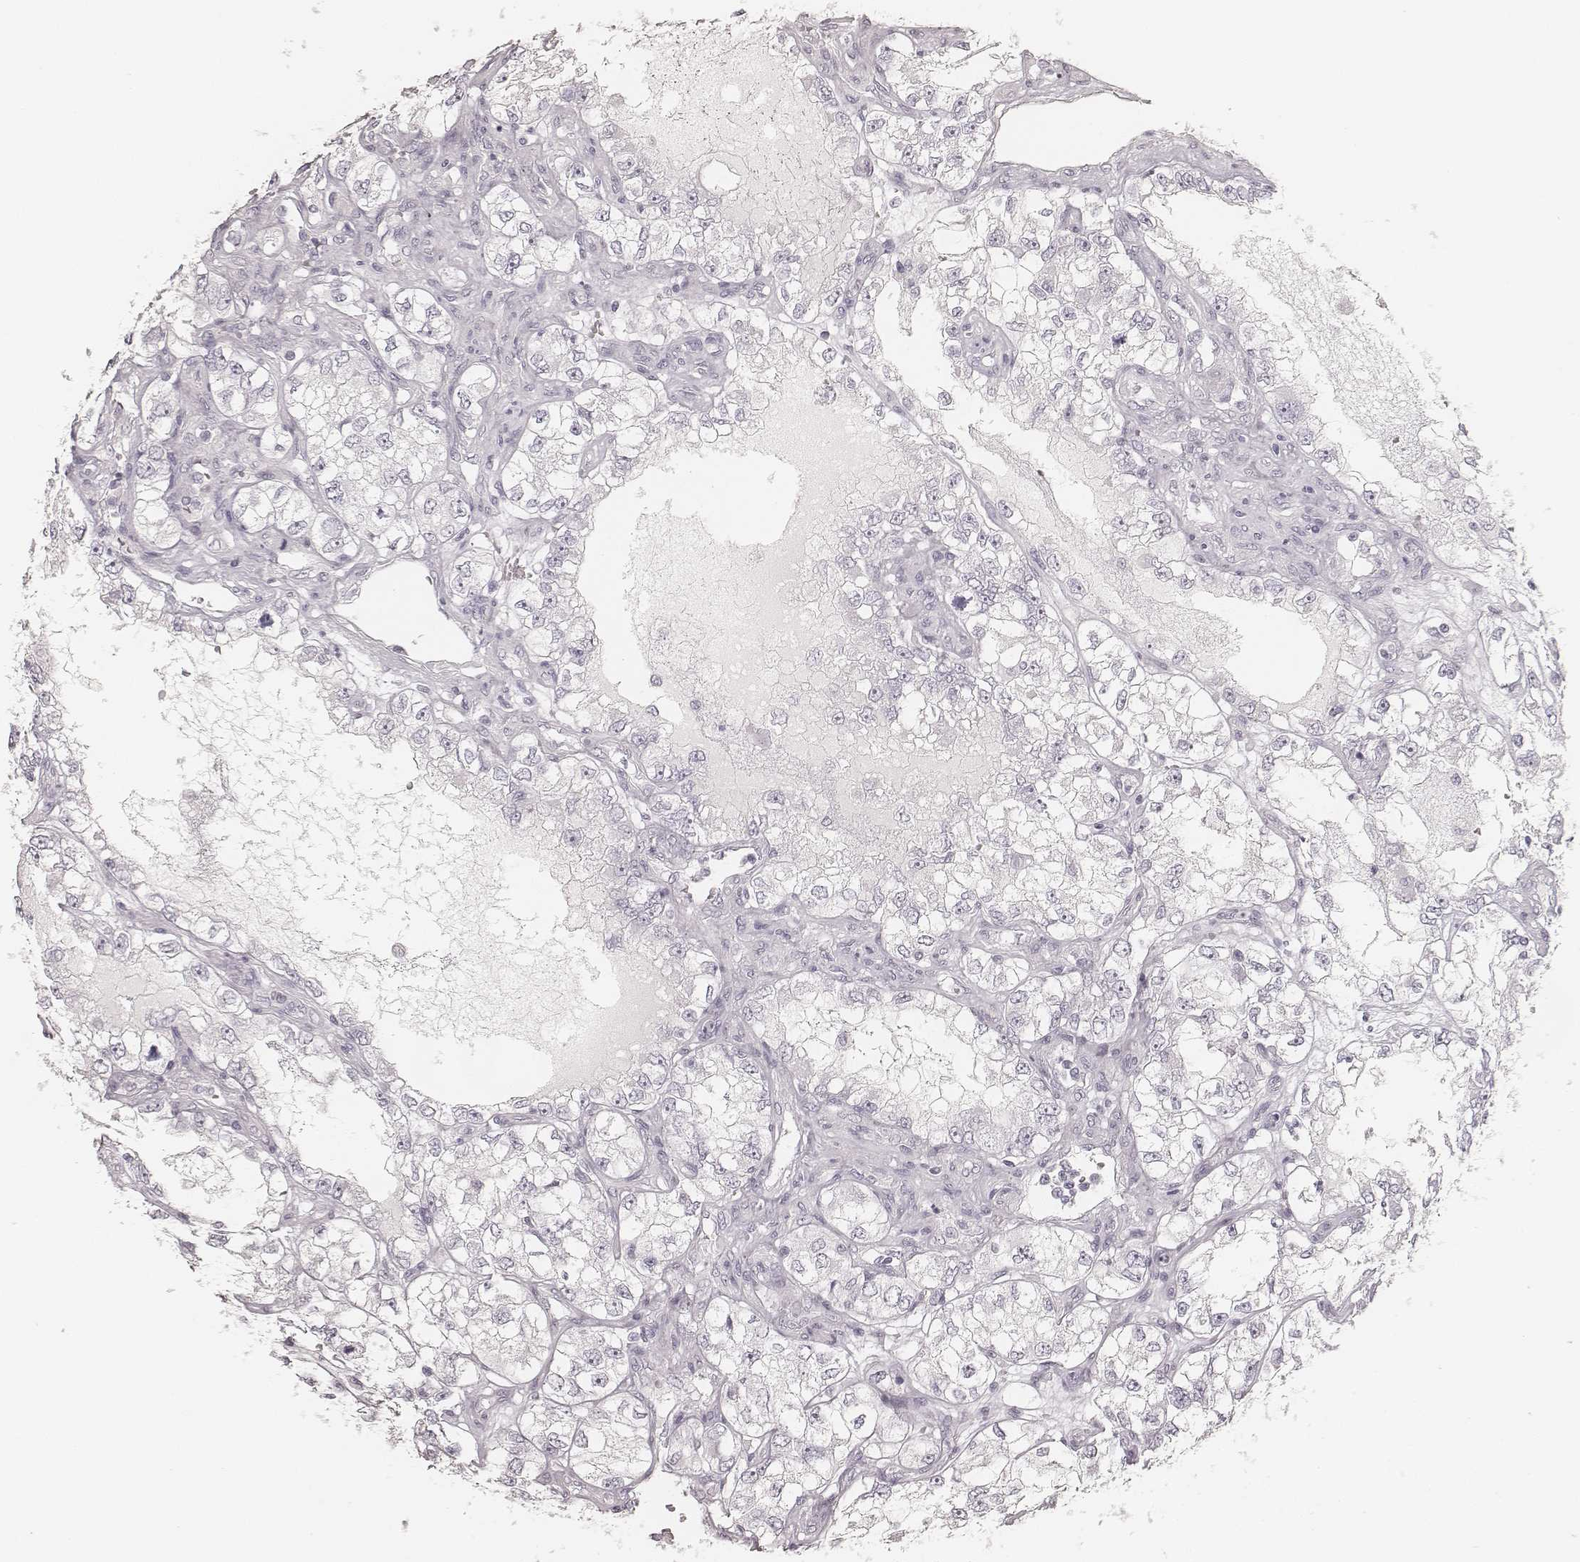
{"staining": {"intensity": "negative", "quantity": "none", "location": "none"}, "tissue": "renal cancer", "cell_type": "Tumor cells", "image_type": "cancer", "snomed": [{"axis": "morphology", "description": "Adenocarcinoma, NOS"}, {"axis": "topography", "description": "Kidney"}], "caption": "The immunohistochemistry (IHC) image has no significant expression in tumor cells of renal cancer tissue.", "gene": "KRT72", "patient": {"sex": "female", "age": 59}}